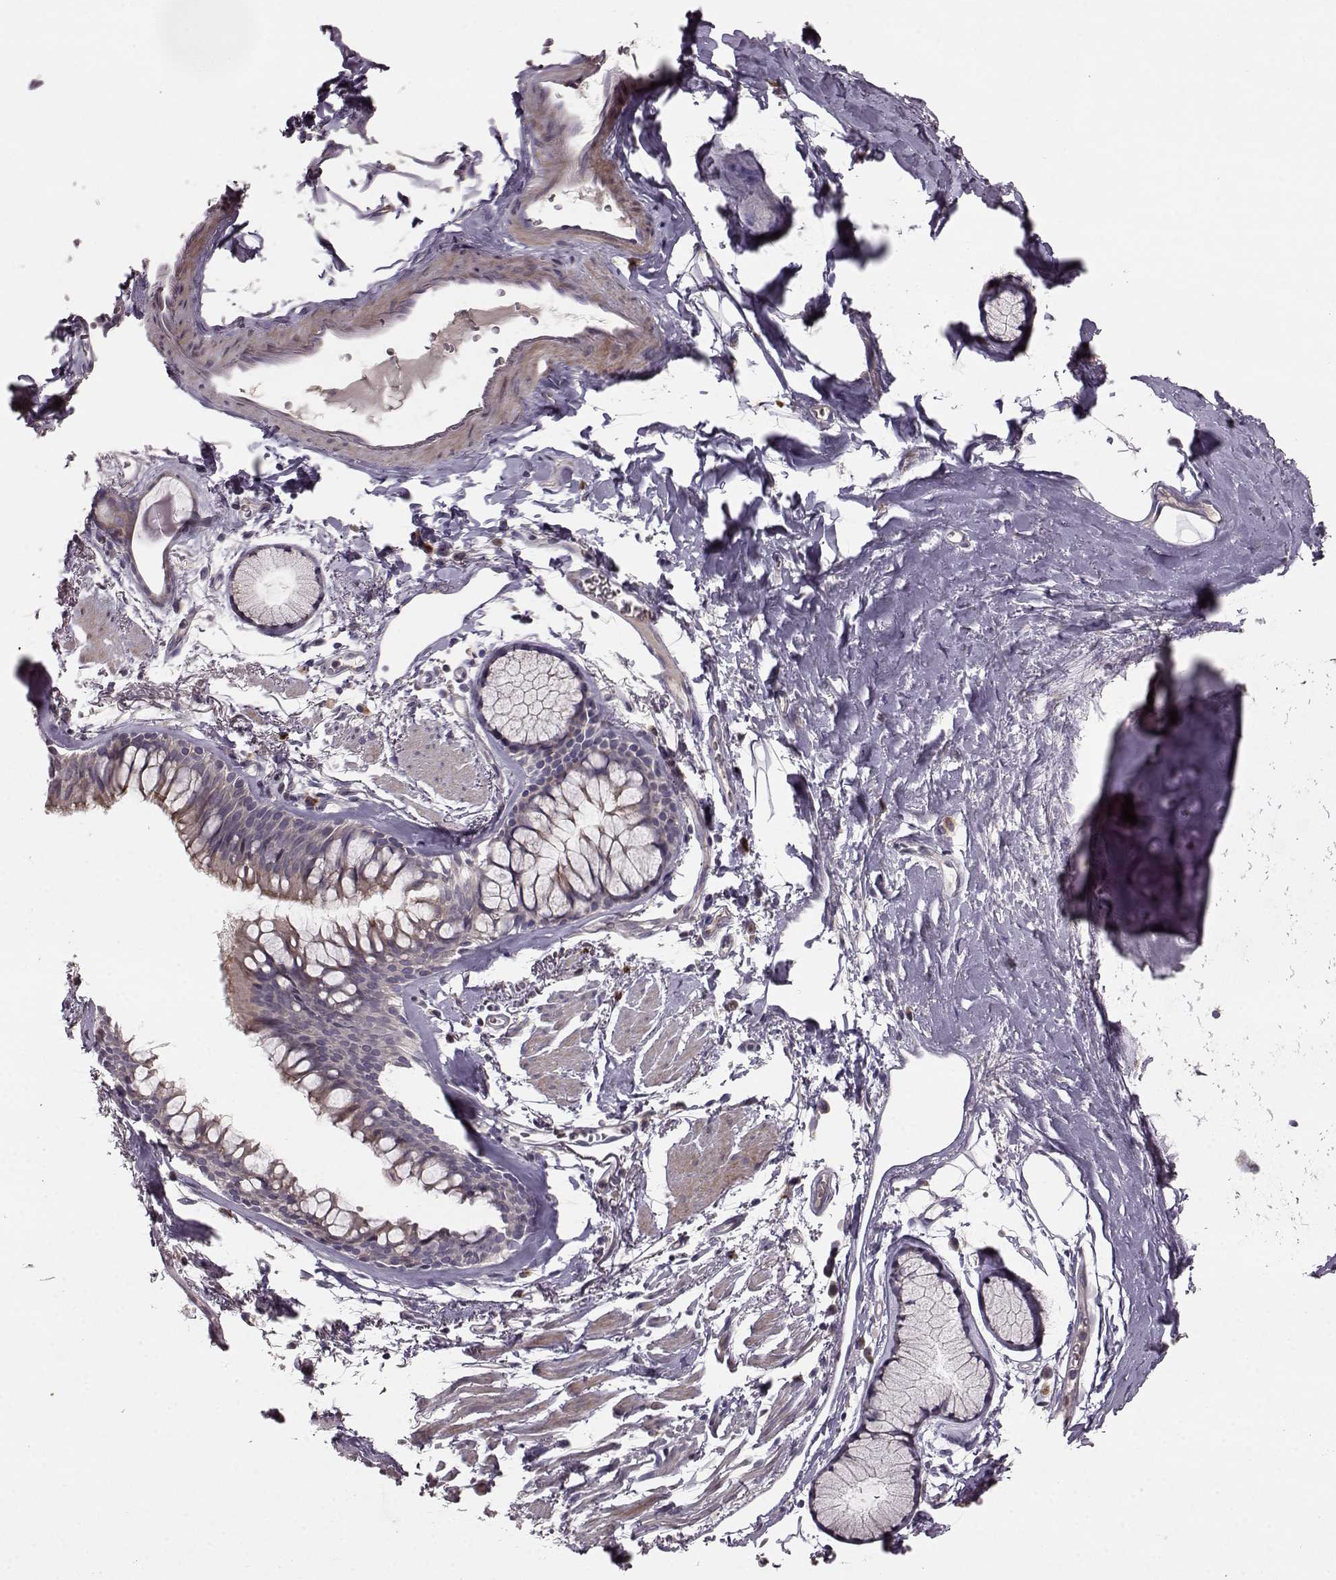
{"staining": {"intensity": "weak", "quantity": ">75%", "location": "cytoplasmic/membranous"}, "tissue": "bronchus", "cell_type": "Respiratory epithelial cells", "image_type": "normal", "snomed": [{"axis": "morphology", "description": "Normal tissue, NOS"}, {"axis": "topography", "description": "Lymph node"}, {"axis": "topography", "description": "Bronchus"}], "caption": "Immunohistochemistry image of benign bronchus: bronchus stained using immunohistochemistry (IHC) displays low levels of weak protein expression localized specifically in the cytoplasmic/membranous of respiratory epithelial cells, appearing as a cytoplasmic/membranous brown color.", "gene": "SLC52A3", "patient": {"sex": "female", "age": 70}}